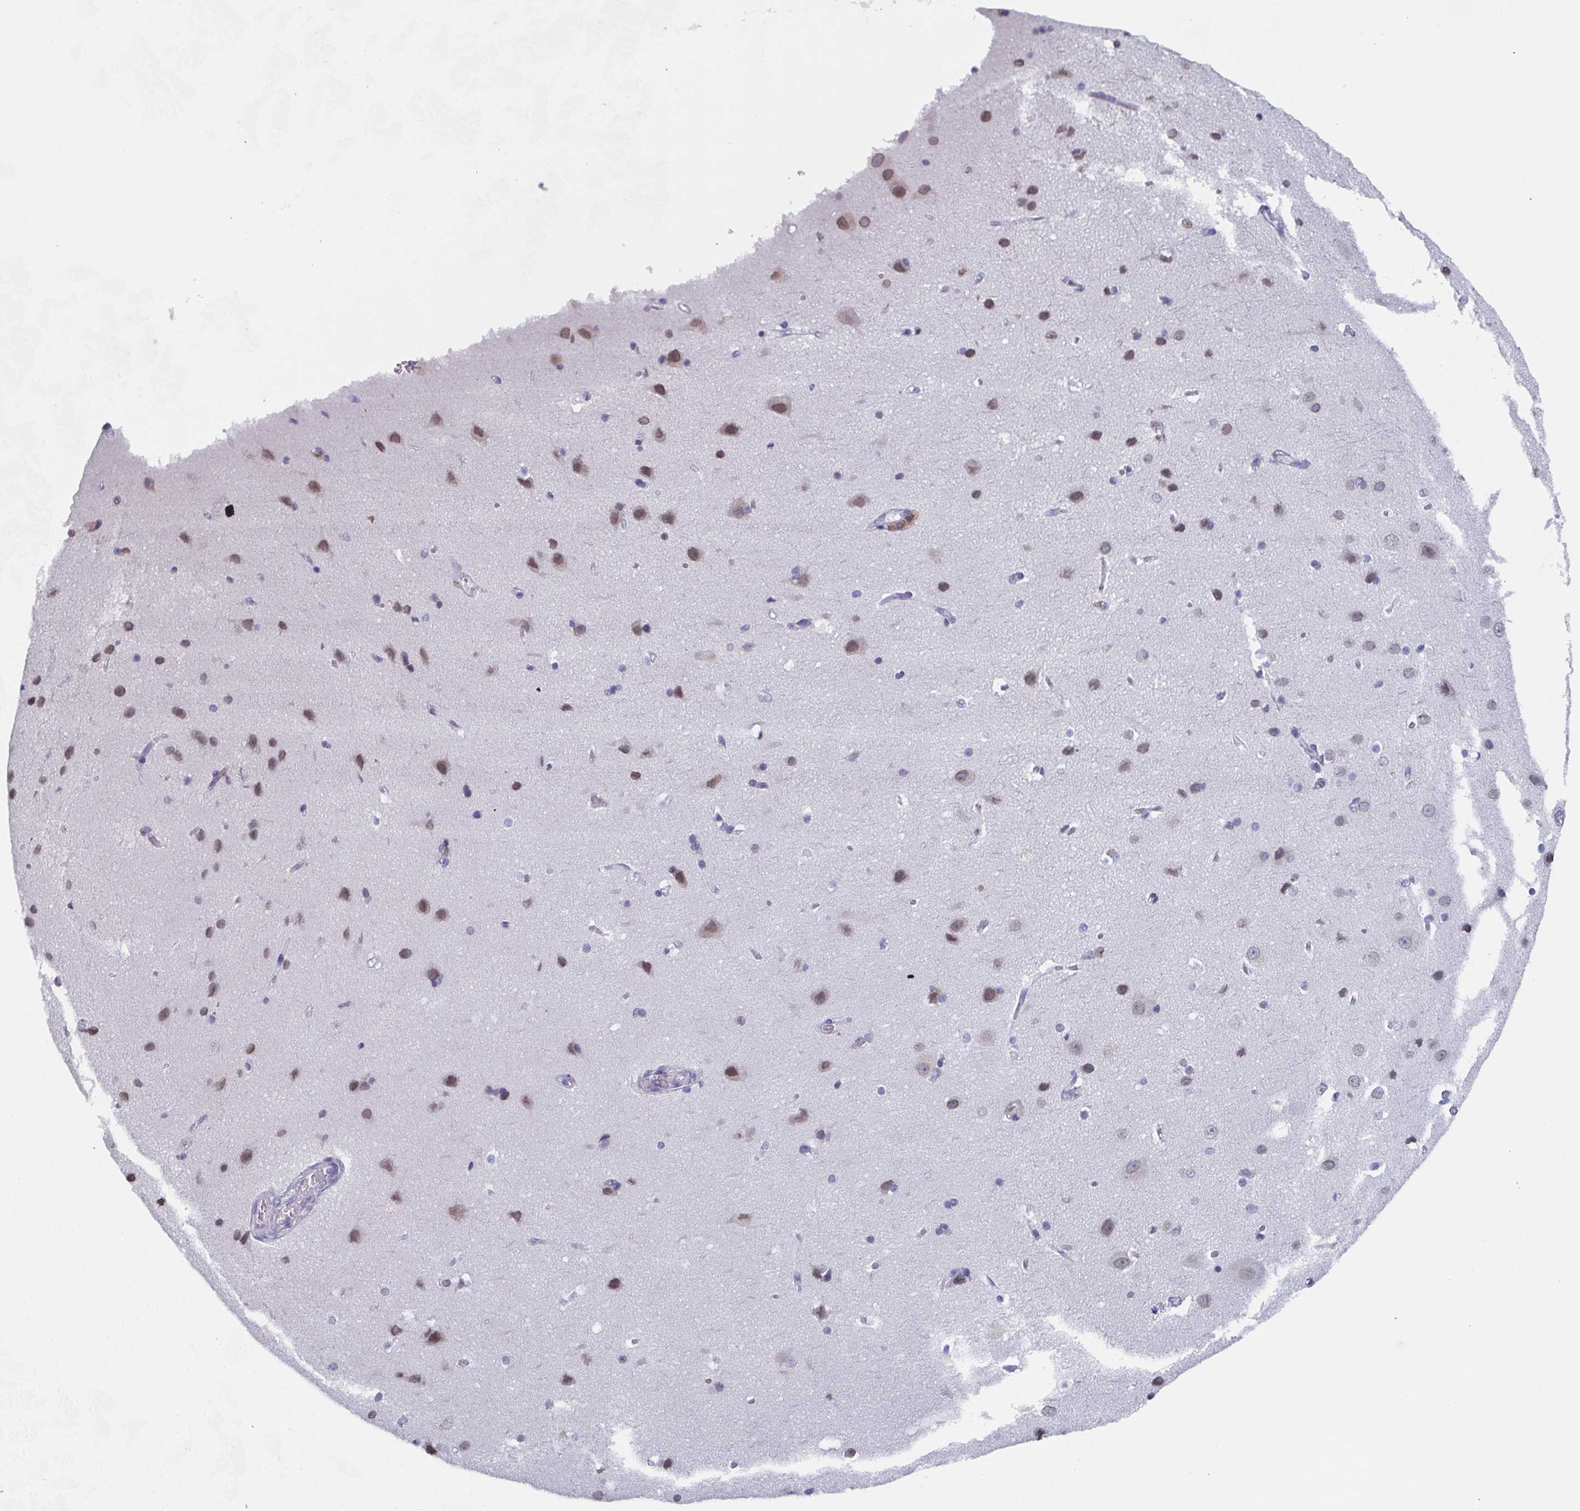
{"staining": {"intensity": "negative", "quantity": "none", "location": "none"}, "tissue": "cerebral cortex", "cell_type": "Endothelial cells", "image_type": "normal", "snomed": [{"axis": "morphology", "description": "Normal tissue, NOS"}, {"axis": "topography", "description": "Cerebral cortex"}], "caption": "DAB immunohistochemical staining of unremarkable human cerebral cortex shows no significant staining in endothelial cells.", "gene": "DYDC2", "patient": {"sex": "male", "age": 37}}